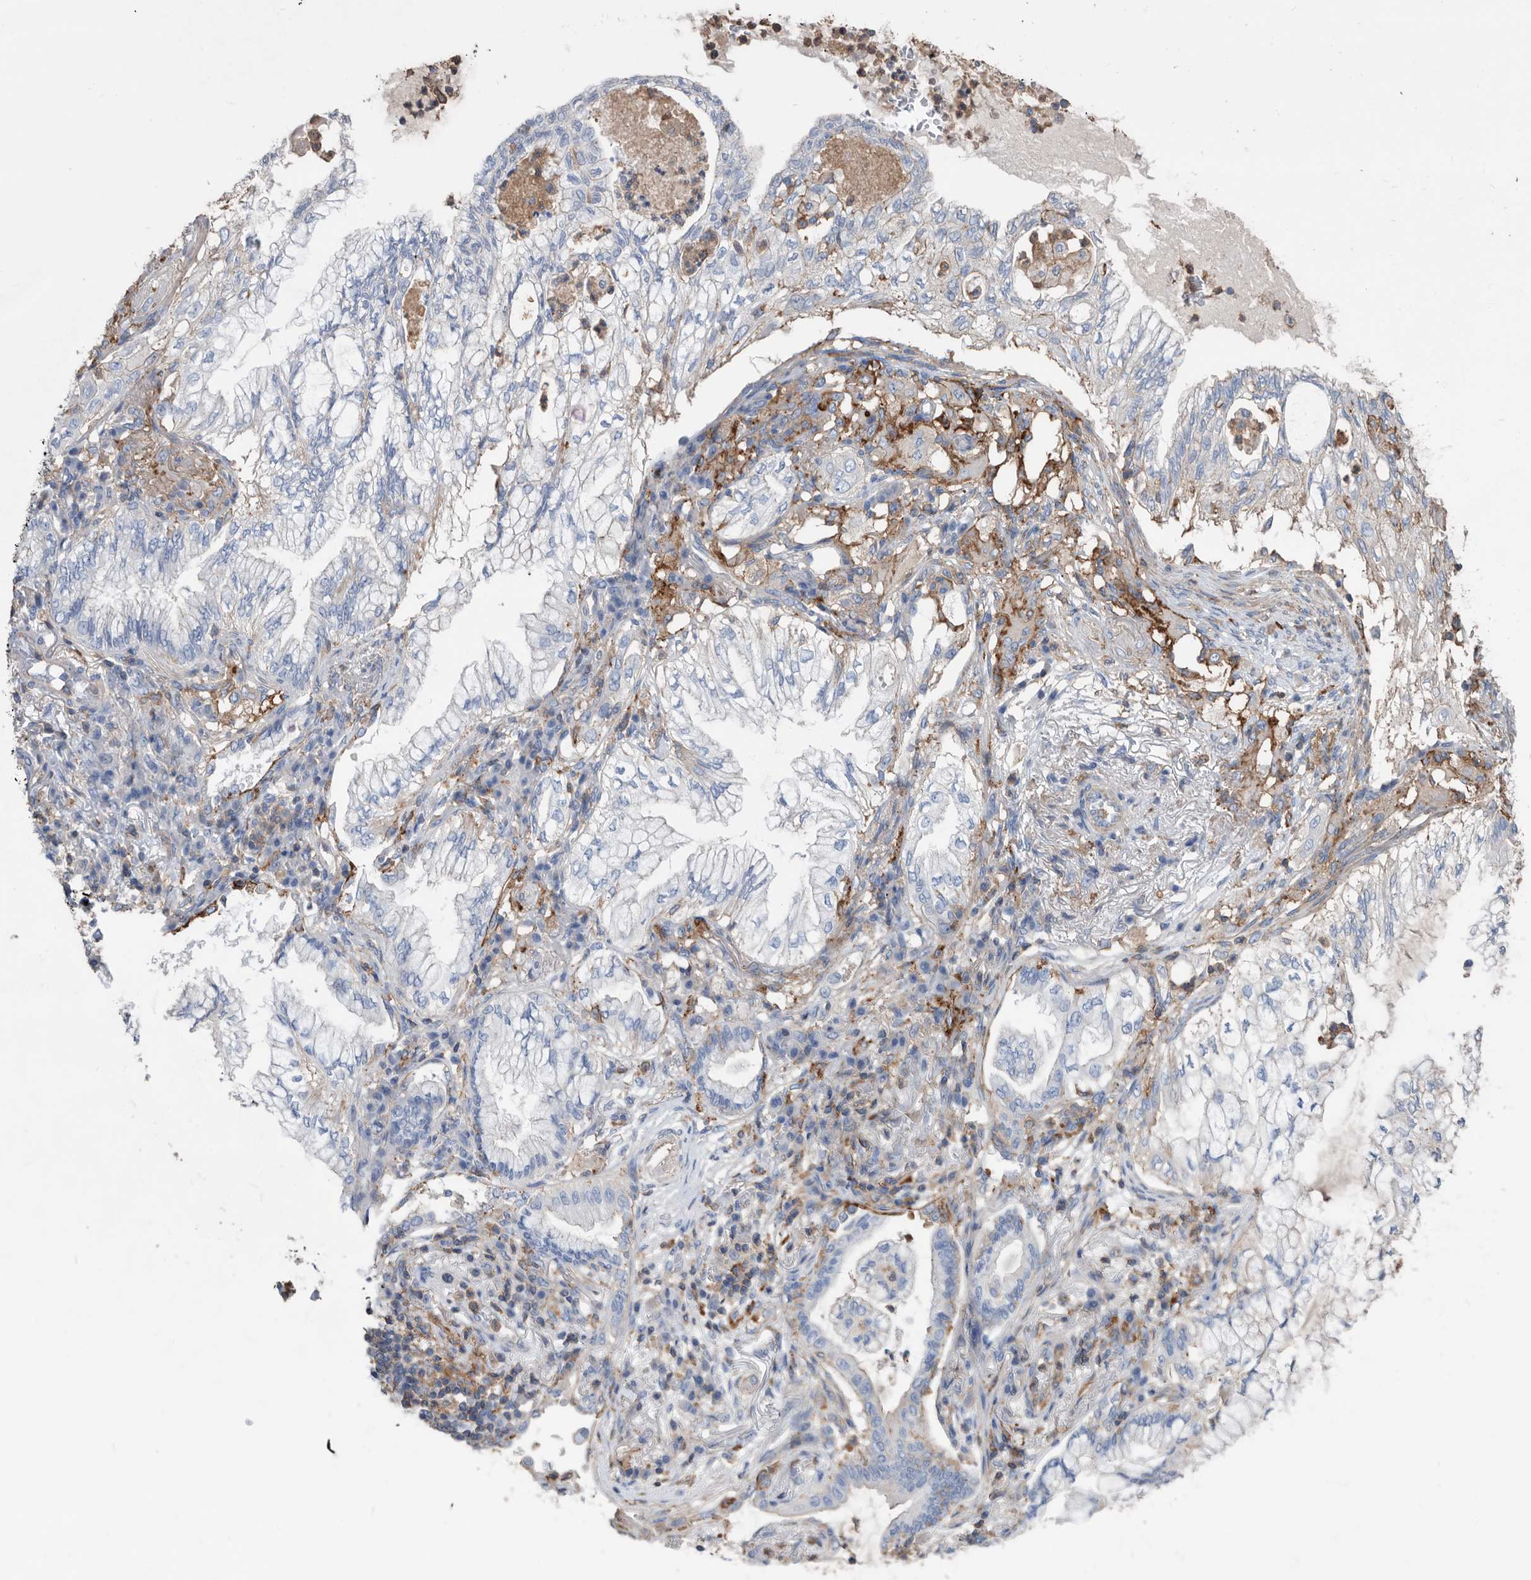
{"staining": {"intensity": "negative", "quantity": "none", "location": "none"}, "tissue": "lung cancer", "cell_type": "Tumor cells", "image_type": "cancer", "snomed": [{"axis": "morphology", "description": "Adenocarcinoma, NOS"}, {"axis": "topography", "description": "Lung"}], "caption": "An image of lung cancer stained for a protein displays no brown staining in tumor cells. Brightfield microscopy of IHC stained with DAB (3,3'-diaminobenzidine) (brown) and hematoxylin (blue), captured at high magnification.", "gene": "MS4A4A", "patient": {"sex": "female", "age": 70}}